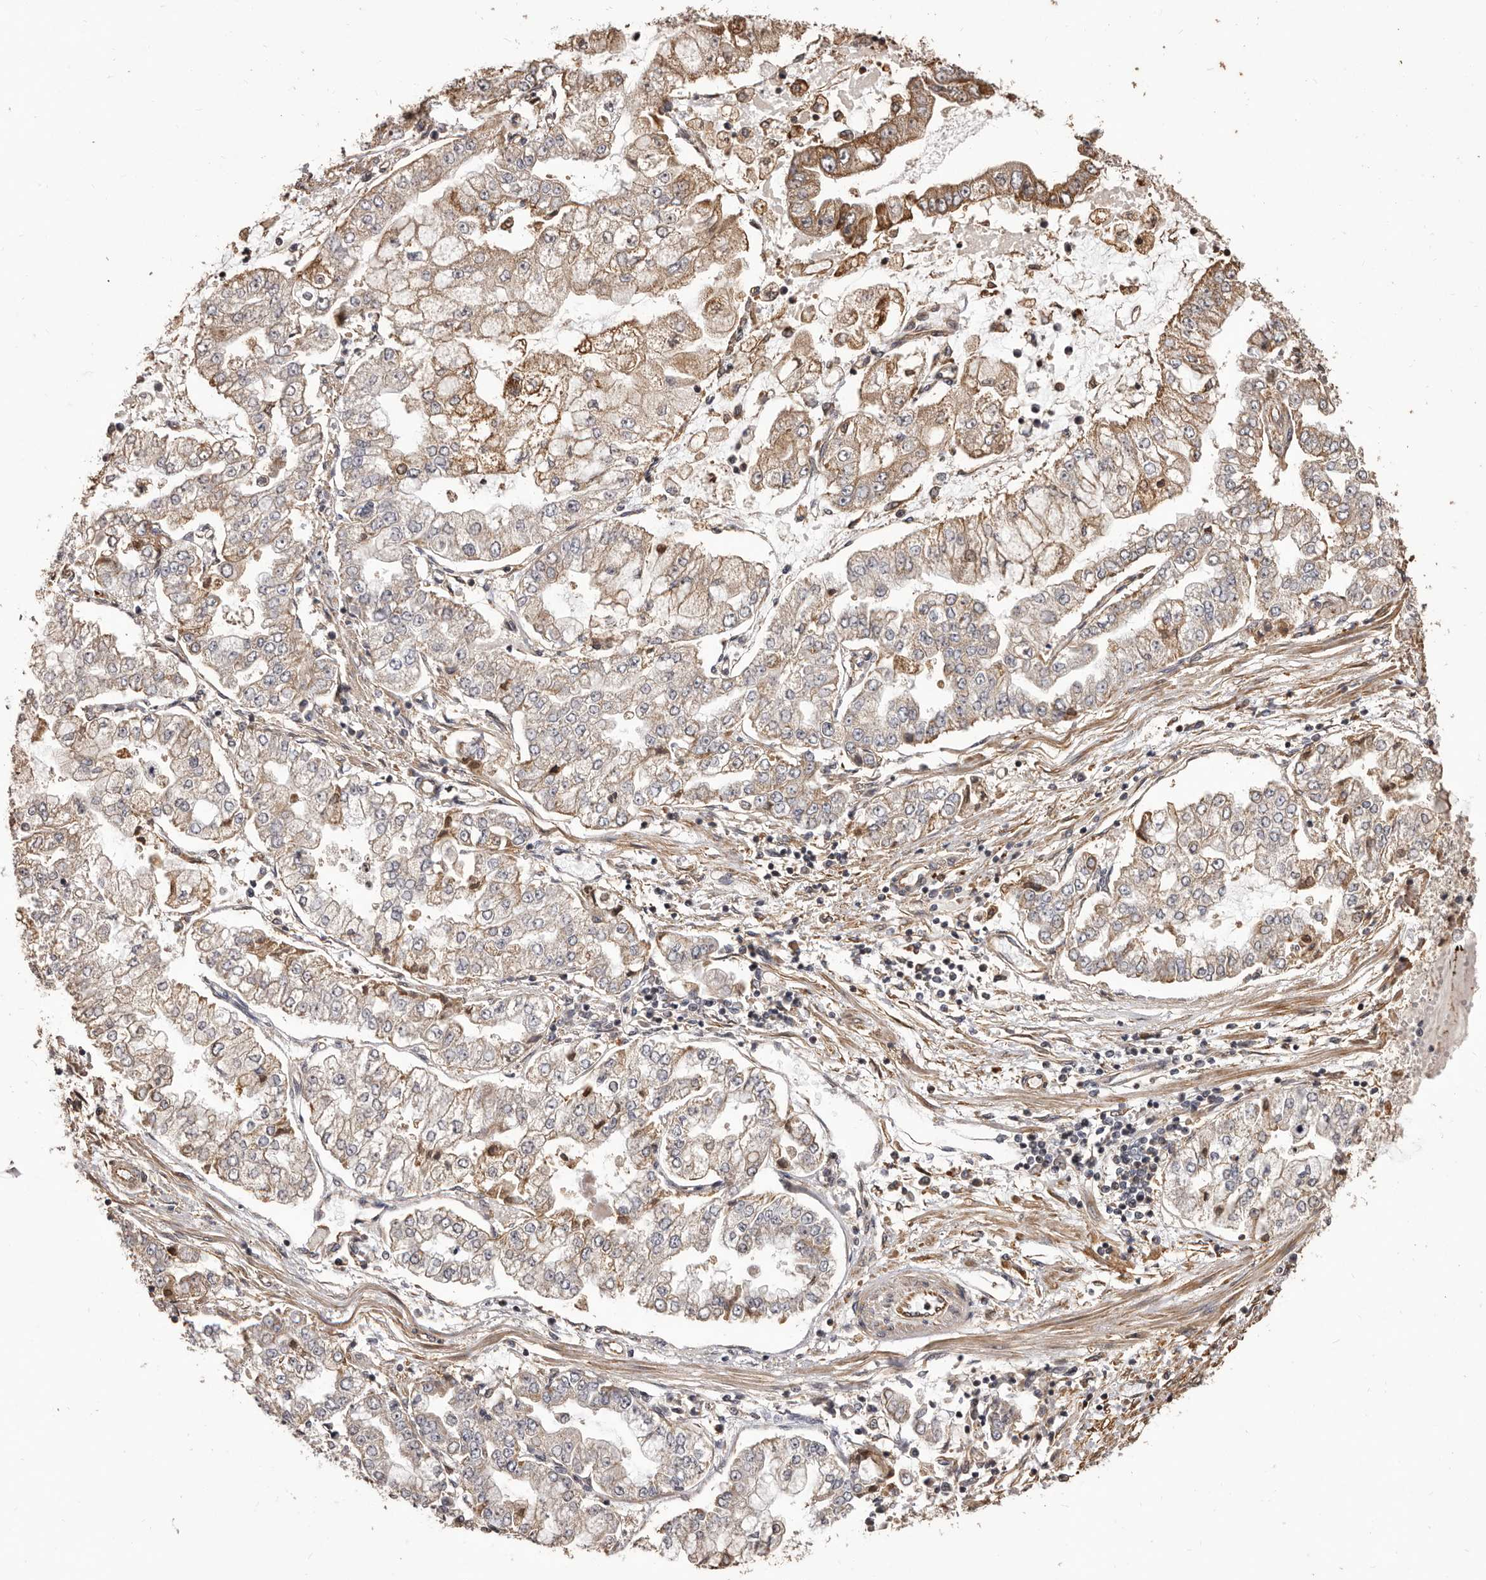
{"staining": {"intensity": "moderate", "quantity": "<25%", "location": "cytoplasmic/membranous"}, "tissue": "stomach cancer", "cell_type": "Tumor cells", "image_type": "cancer", "snomed": [{"axis": "morphology", "description": "Adenocarcinoma, NOS"}, {"axis": "topography", "description": "Stomach"}], "caption": "Immunohistochemistry histopathology image of neoplastic tissue: human stomach adenocarcinoma stained using immunohistochemistry exhibits low levels of moderate protein expression localized specifically in the cytoplasmic/membranous of tumor cells, appearing as a cytoplasmic/membranous brown color.", "gene": "ALPK1", "patient": {"sex": "male", "age": 76}}